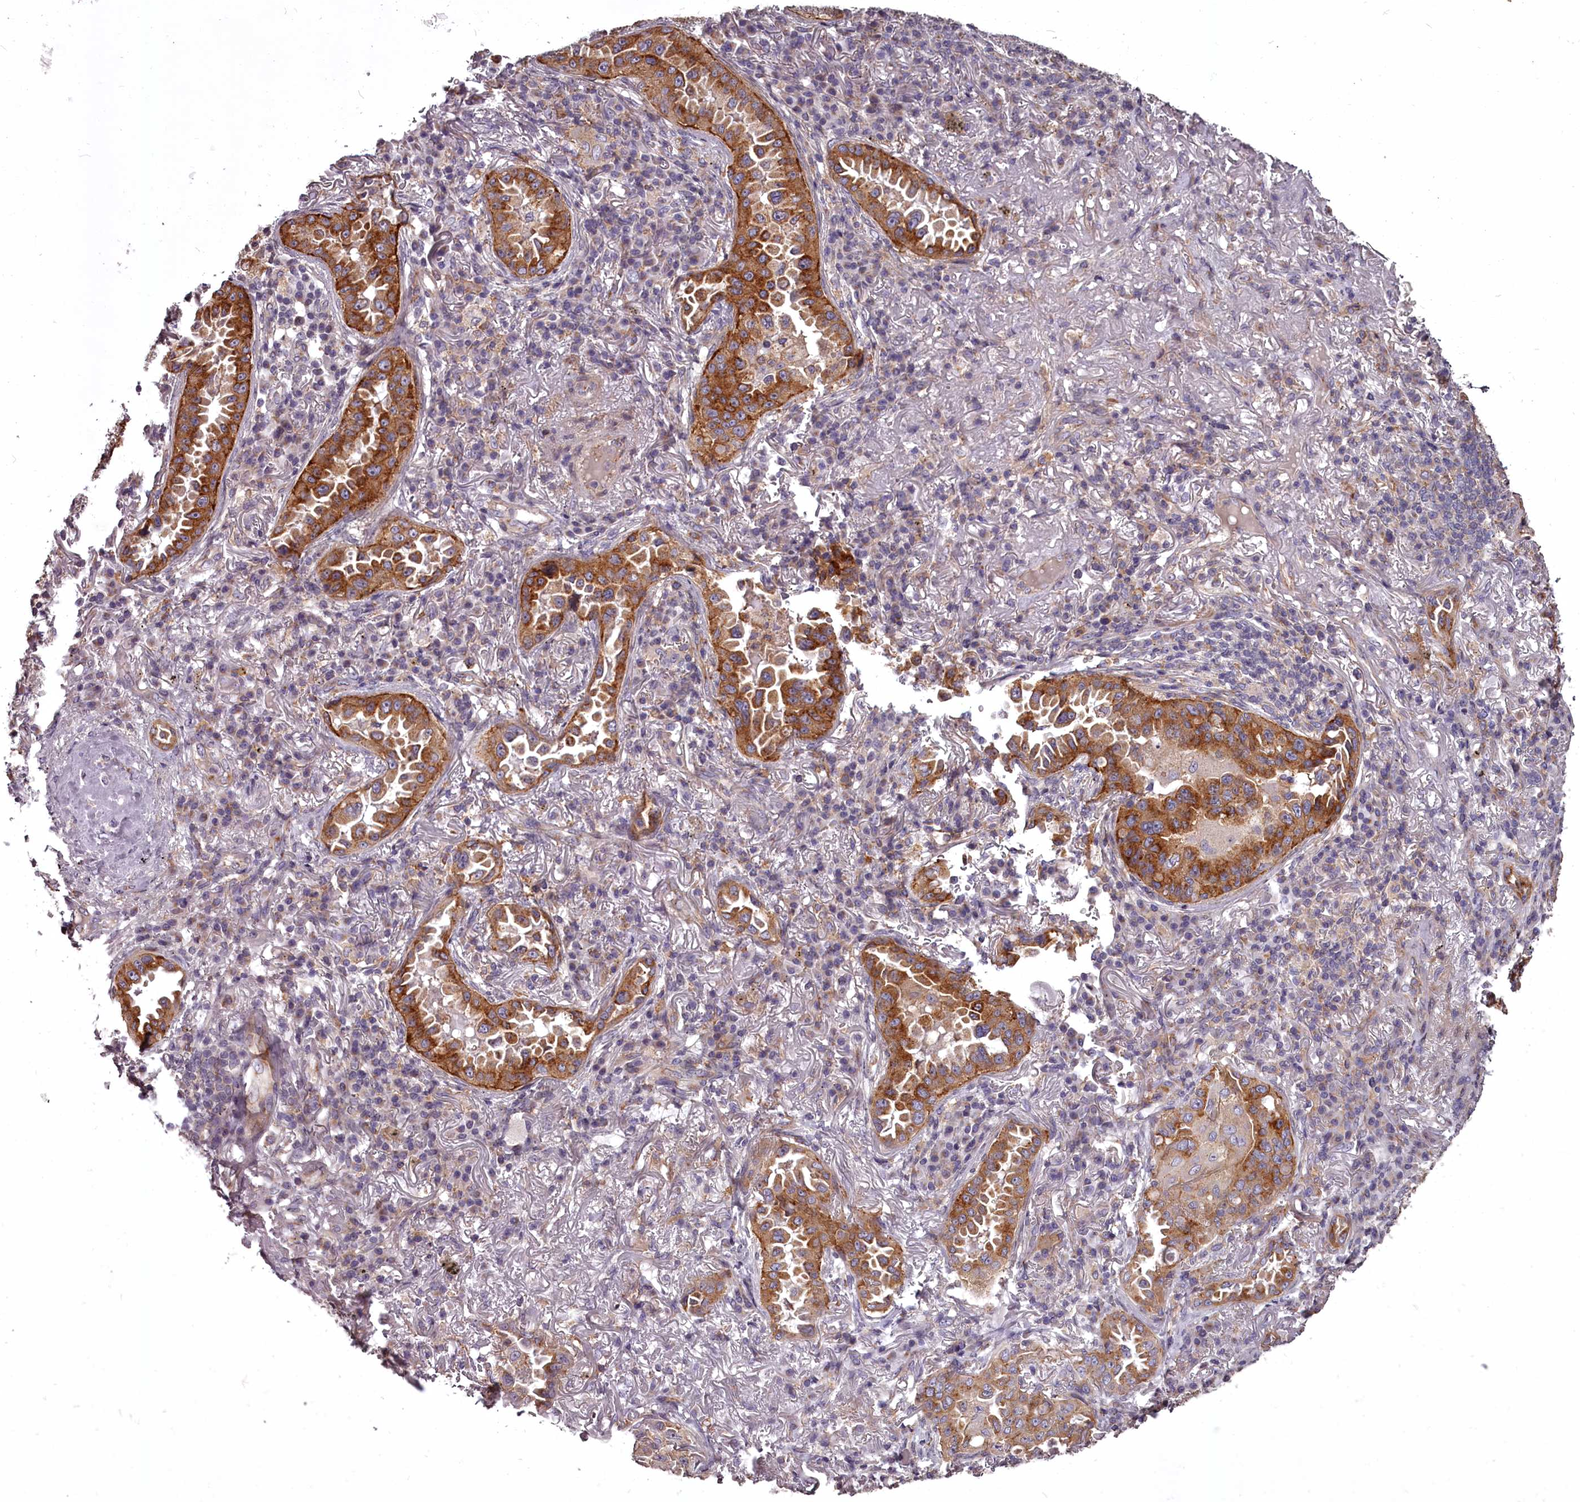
{"staining": {"intensity": "strong", "quantity": ">75%", "location": "cytoplasmic/membranous"}, "tissue": "lung cancer", "cell_type": "Tumor cells", "image_type": "cancer", "snomed": [{"axis": "morphology", "description": "Adenocarcinoma, NOS"}, {"axis": "topography", "description": "Lung"}], "caption": "A high amount of strong cytoplasmic/membranous expression is appreciated in approximately >75% of tumor cells in lung adenocarcinoma tissue. Immunohistochemistry (ihc) stains the protein of interest in brown and the nuclei are stained blue.", "gene": "STX6", "patient": {"sex": "female", "age": 69}}